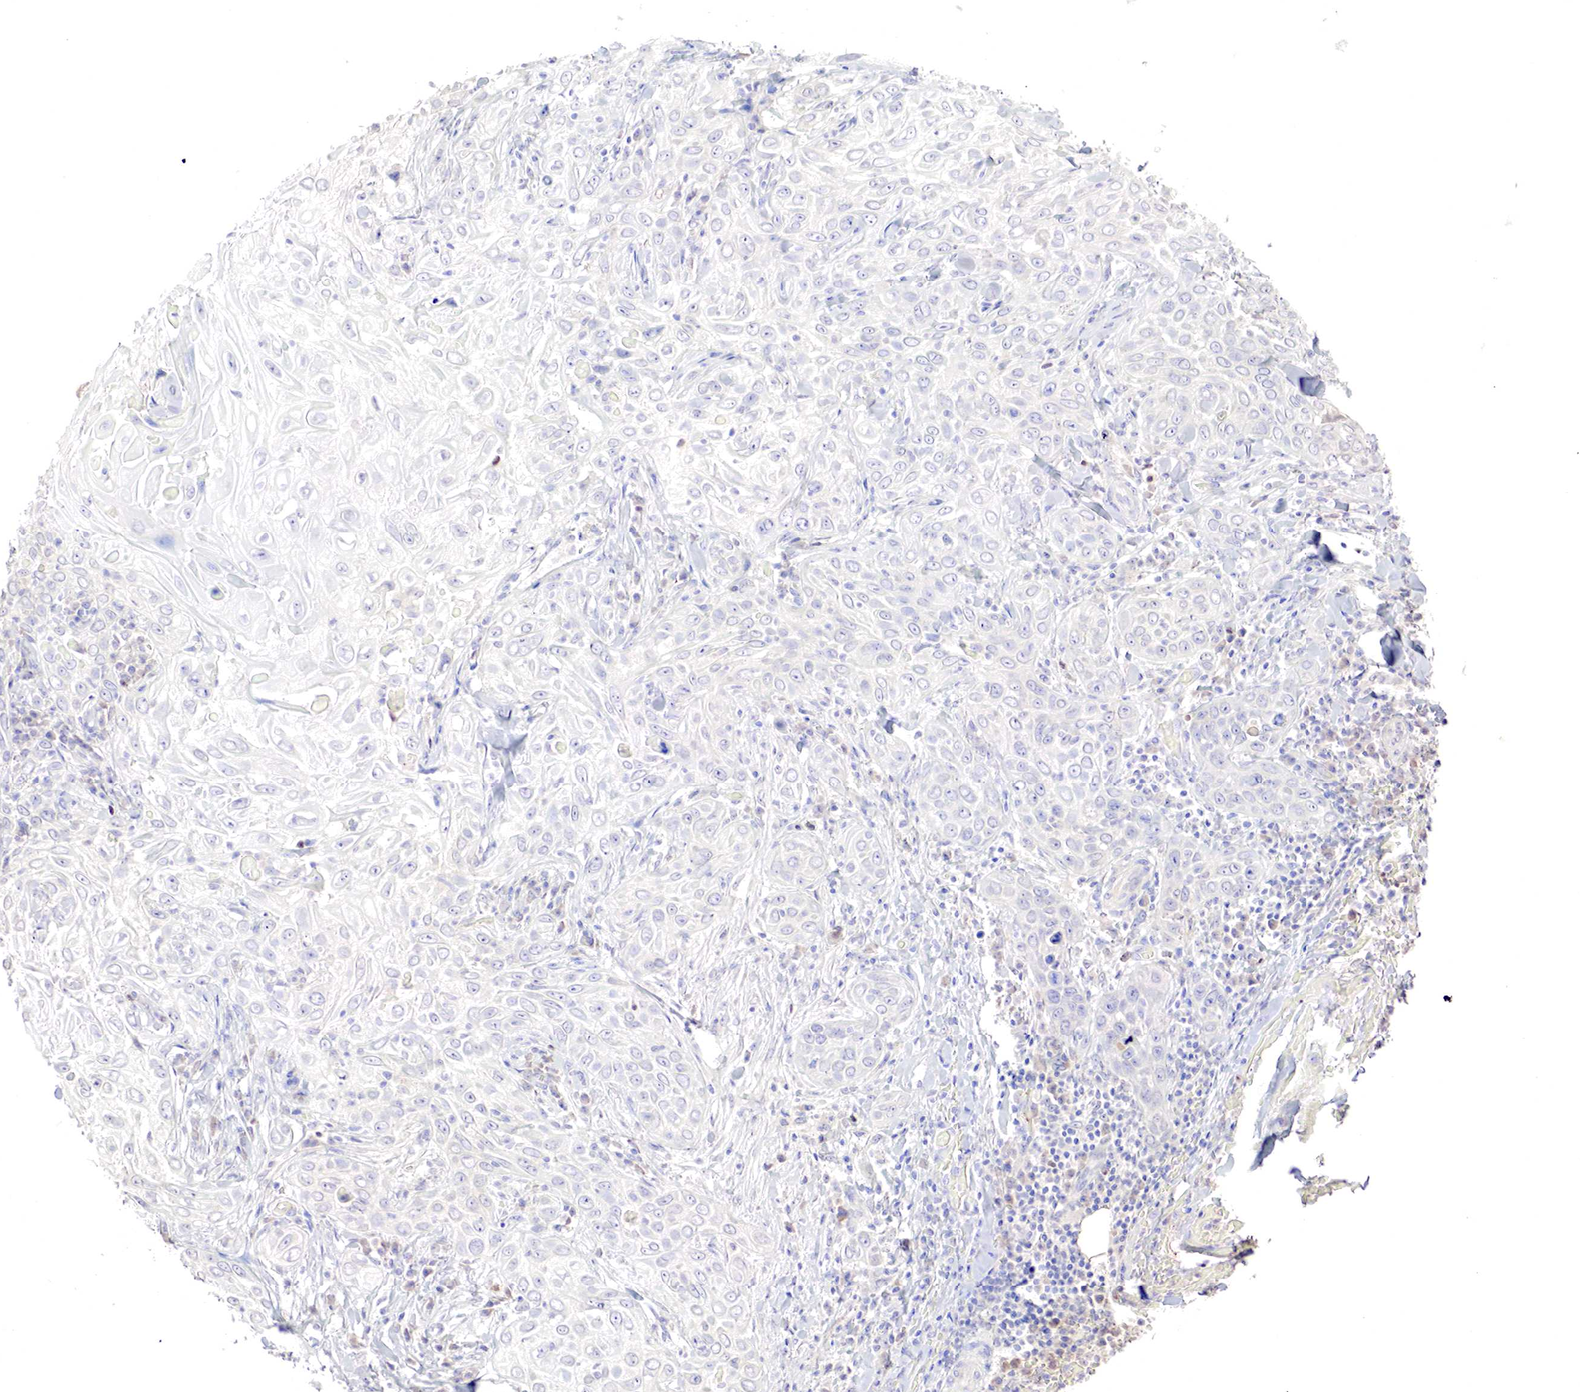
{"staining": {"intensity": "negative", "quantity": "none", "location": "none"}, "tissue": "skin cancer", "cell_type": "Tumor cells", "image_type": "cancer", "snomed": [{"axis": "morphology", "description": "Squamous cell carcinoma, NOS"}, {"axis": "topography", "description": "Skin"}], "caption": "Squamous cell carcinoma (skin) was stained to show a protein in brown. There is no significant staining in tumor cells.", "gene": "GATA1", "patient": {"sex": "male", "age": 84}}